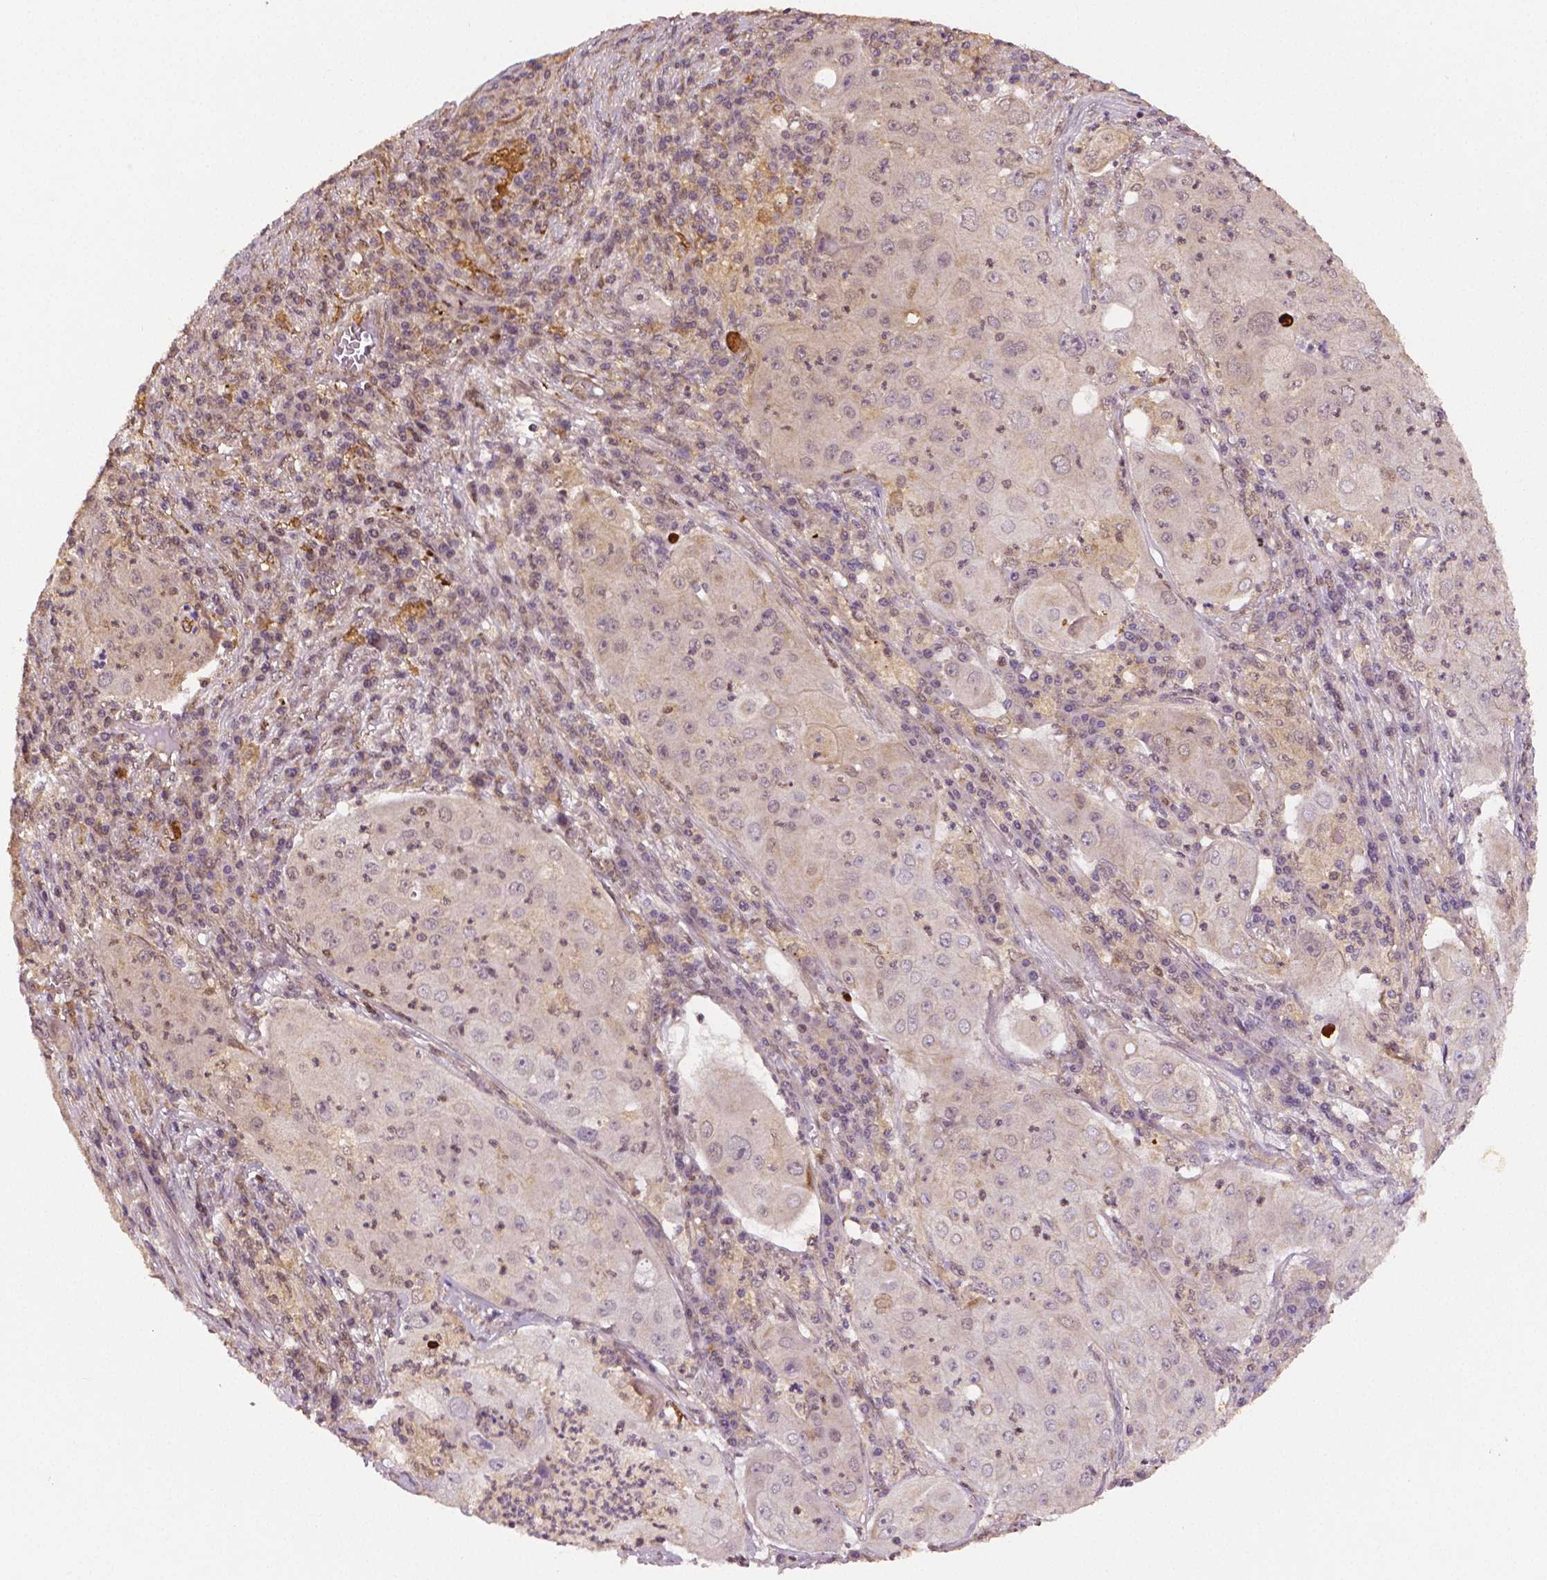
{"staining": {"intensity": "negative", "quantity": "none", "location": "none"}, "tissue": "lung cancer", "cell_type": "Tumor cells", "image_type": "cancer", "snomed": [{"axis": "morphology", "description": "Squamous cell carcinoma, NOS"}, {"axis": "topography", "description": "Lung"}], "caption": "This photomicrograph is of squamous cell carcinoma (lung) stained with immunohistochemistry (IHC) to label a protein in brown with the nuclei are counter-stained blue. There is no positivity in tumor cells.", "gene": "STAT3", "patient": {"sex": "female", "age": 59}}